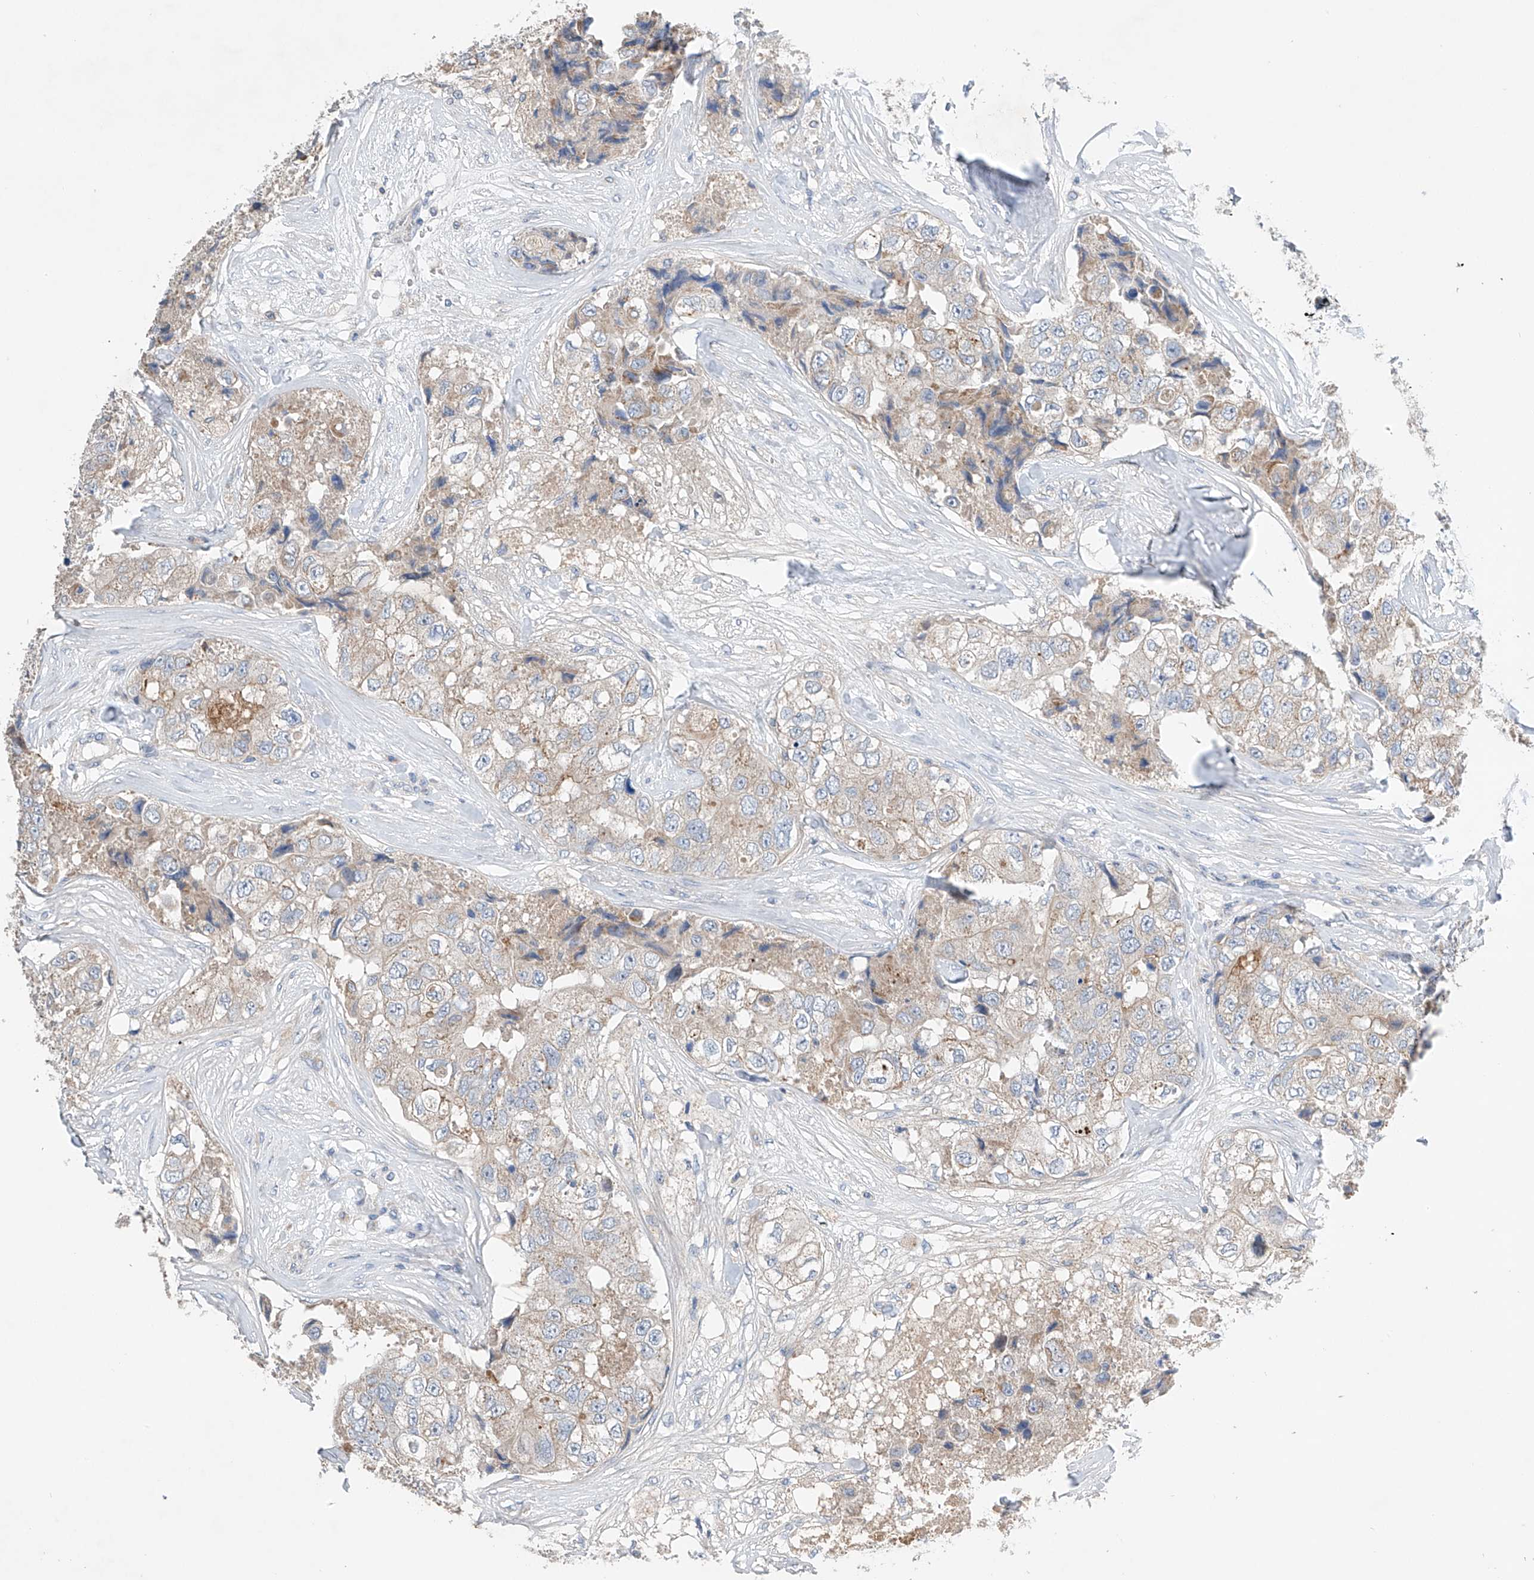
{"staining": {"intensity": "weak", "quantity": "<25%", "location": "cytoplasmic/membranous"}, "tissue": "breast cancer", "cell_type": "Tumor cells", "image_type": "cancer", "snomed": [{"axis": "morphology", "description": "Duct carcinoma"}, {"axis": "topography", "description": "Breast"}], "caption": "Tumor cells show no significant protein positivity in breast cancer.", "gene": "GPC4", "patient": {"sex": "female", "age": 62}}